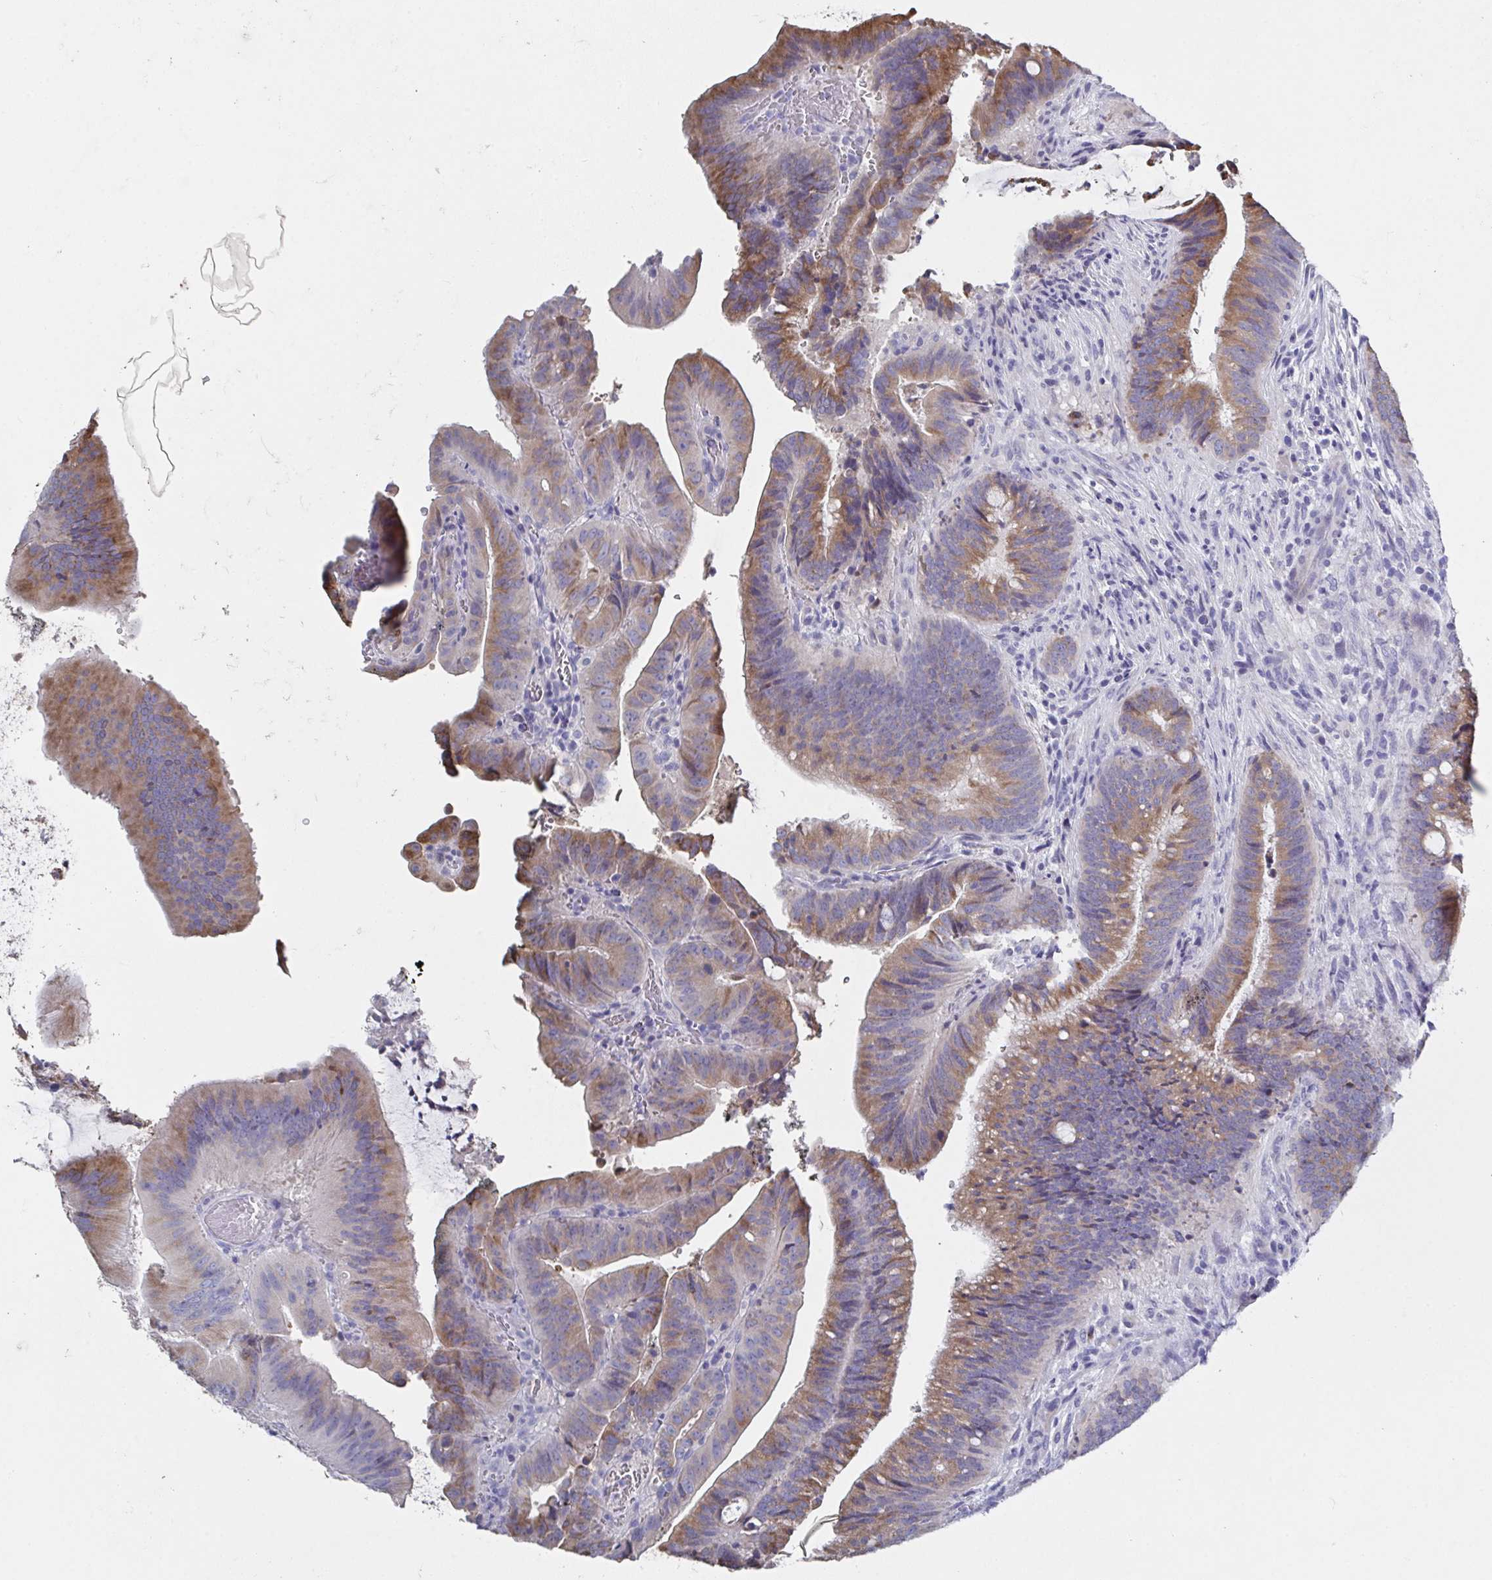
{"staining": {"intensity": "moderate", "quantity": ">75%", "location": "cytoplasmic/membranous"}, "tissue": "colorectal cancer", "cell_type": "Tumor cells", "image_type": "cancer", "snomed": [{"axis": "morphology", "description": "Adenocarcinoma, NOS"}, {"axis": "topography", "description": "Colon"}], "caption": "High-power microscopy captured an IHC image of colorectal cancer, revealing moderate cytoplasmic/membranous expression in approximately >75% of tumor cells.", "gene": "SSC4D", "patient": {"sex": "female", "age": 43}}